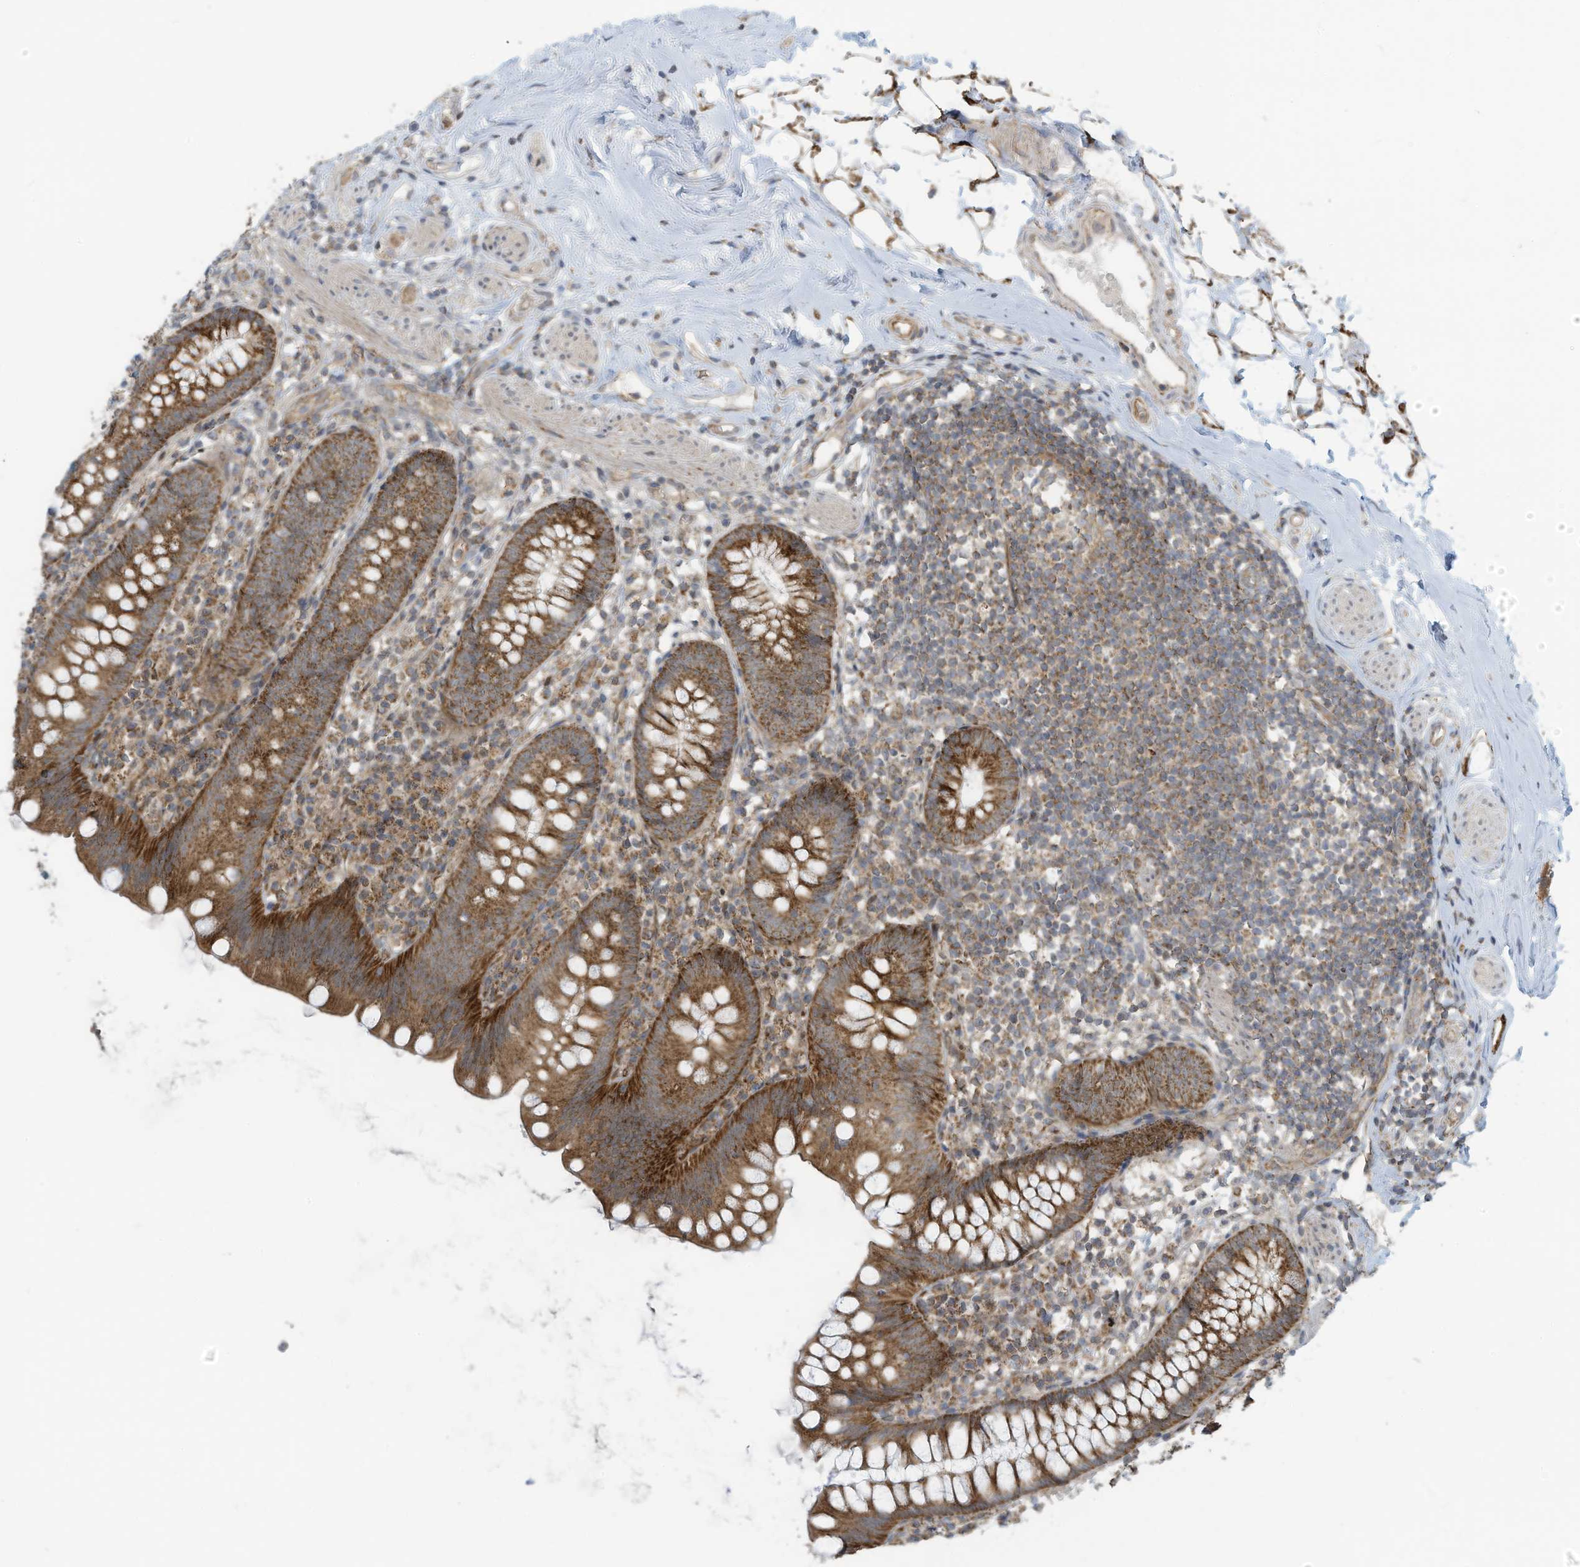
{"staining": {"intensity": "moderate", "quantity": ">75%", "location": "cytoplasmic/membranous"}, "tissue": "appendix", "cell_type": "Glandular cells", "image_type": "normal", "snomed": [{"axis": "morphology", "description": "Normal tissue, NOS"}, {"axis": "topography", "description": "Appendix"}], "caption": "Unremarkable appendix shows moderate cytoplasmic/membranous expression in approximately >75% of glandular cells.", "gene": "METTL6", "patient": {"sex": "female", "age": 62}}